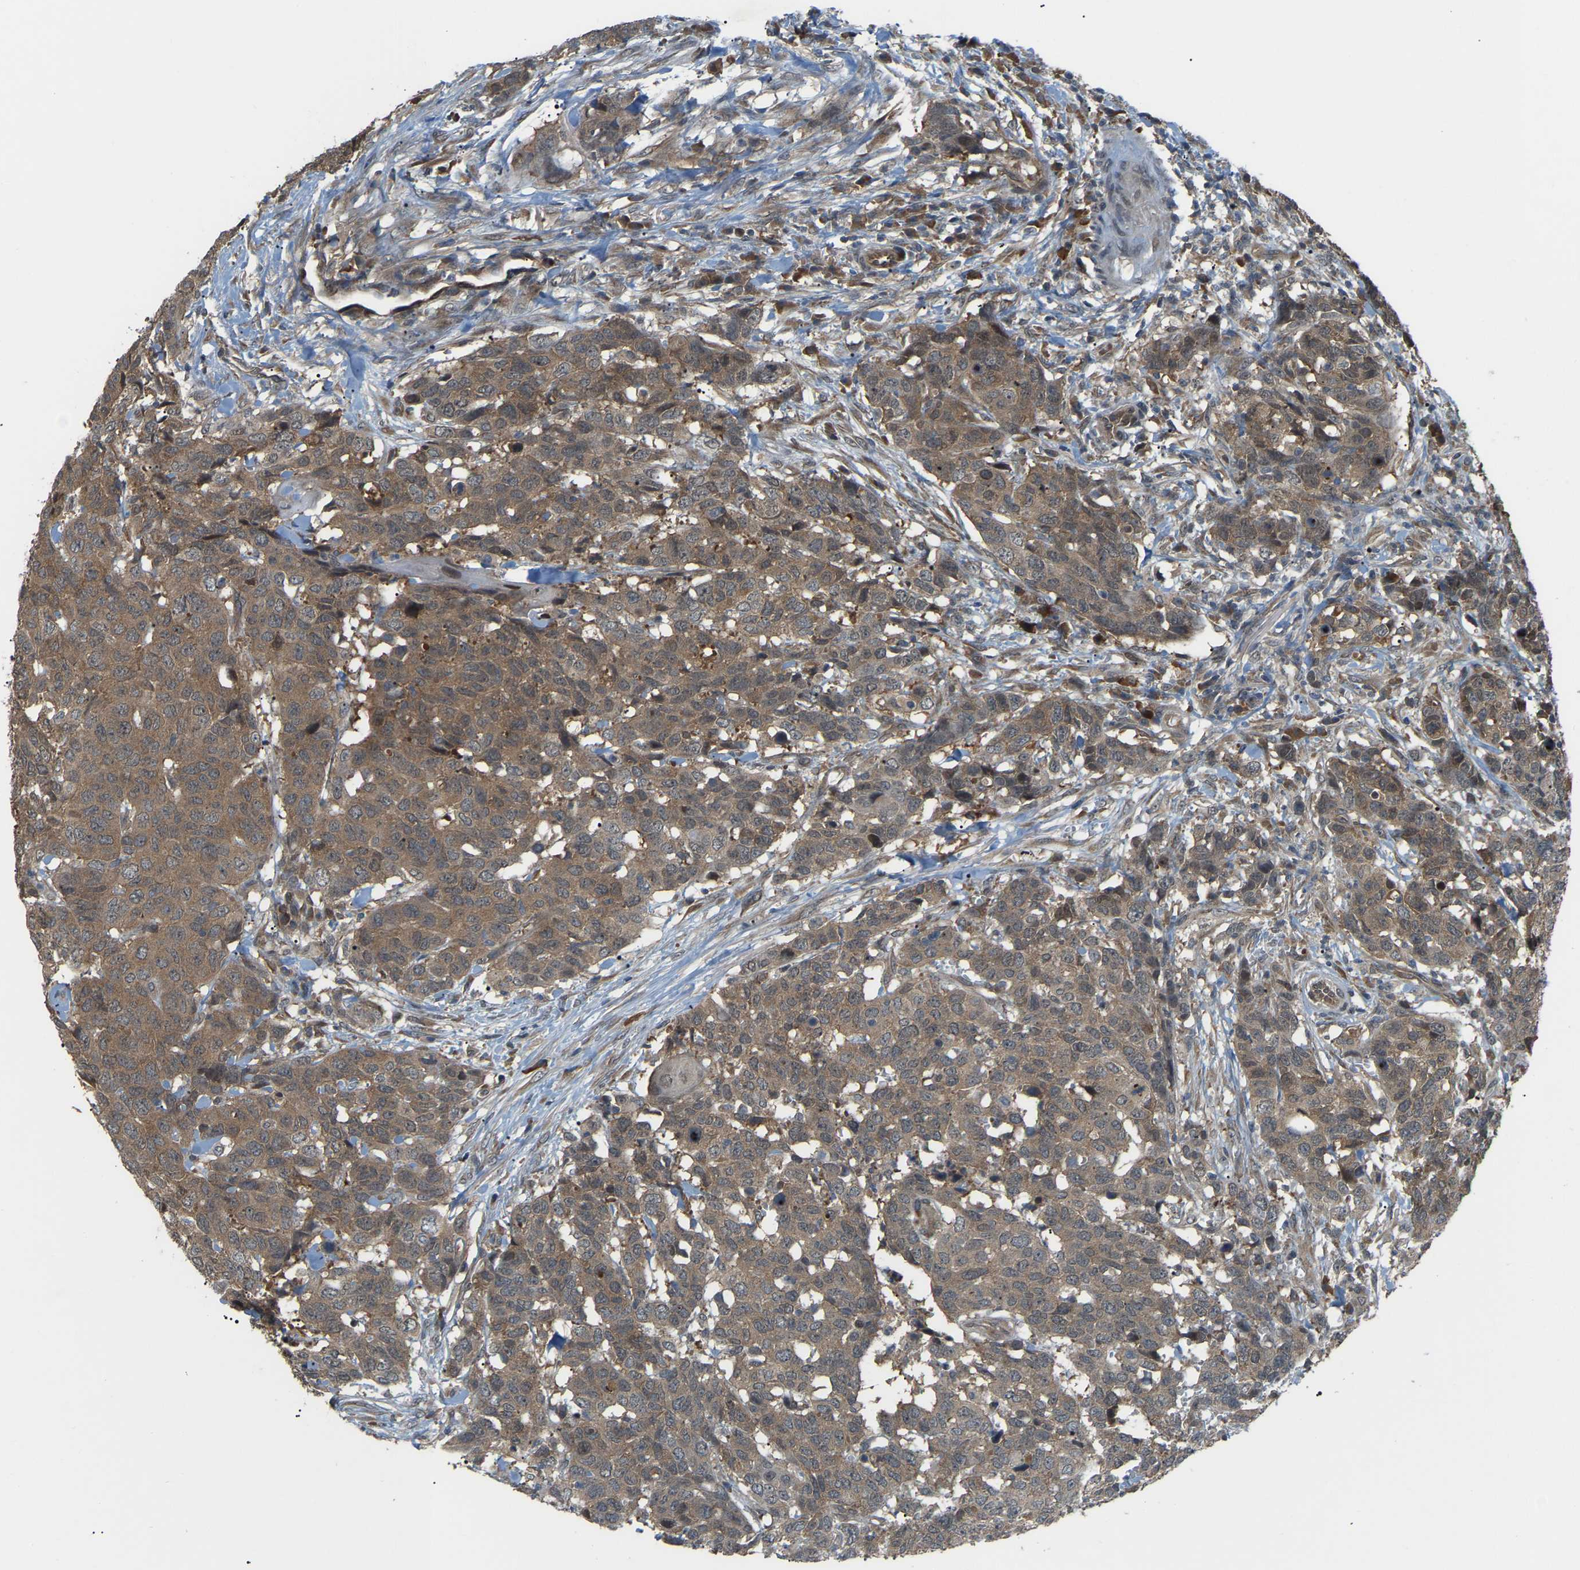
{"staining": {"intensity": "moderate", "quantity": ">75%", "location": "cytoplasmic/membranous"}, "tissue": "head and neck cancer", "cell_type": "Tumor cells", "image_type": "cancer", "snomed": [{"axis": "morphology", "description": "Squamous cell carcinoma, NOS"}, {"axis": "topography", "description": "Head-Neck"}], "caption": "Protein staining of head and neck cancer (squamous cell carcinoma) tissue shows moderate cytoplasmic/membranous staining in about >75% of tumor cells.", "gene": "CROT", "patient": {"sex": "male", "age": 66}}